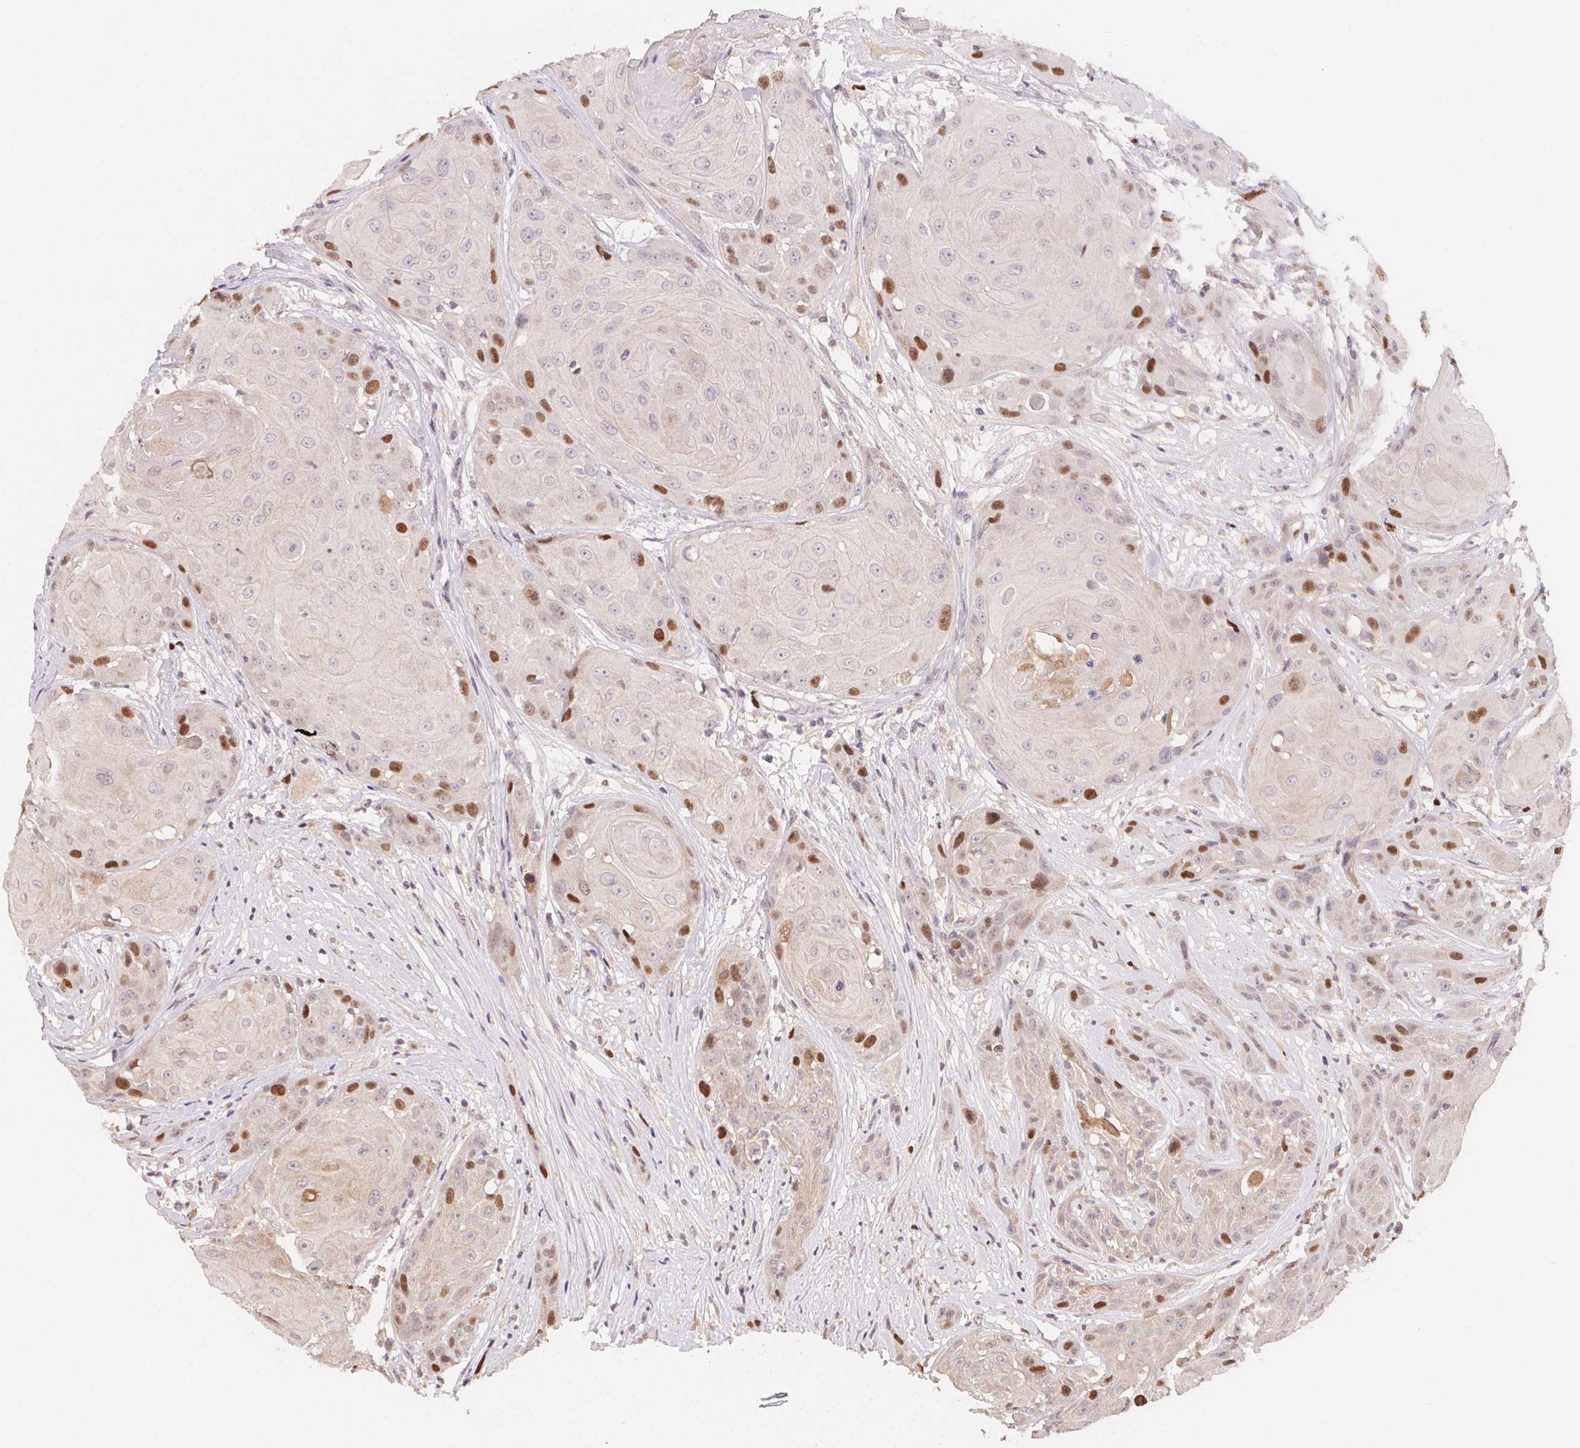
{"staining": {"intensity": "moderate", "quantity": "<25%", "location": "nuclear"}, "tissue": "head and neck cancer", "cell_type": "Tumor cells", "image_type": "cancer", "snomed": [{"axis": "morphology", "description": "Squamous cell carcinoma, NOS"}, {"axis": "topography", "description": "Skin"}, {"axis": "topography", "description": "Head-Neck"}], "caption": "Immunohistochemistry (IHC) of human head and neck cancer shows low levels of moderate nuclear staining in approximately <25% of tumor cells.", "gene": "KIFC1", "patient": {"sex": "male", "age": 80}}